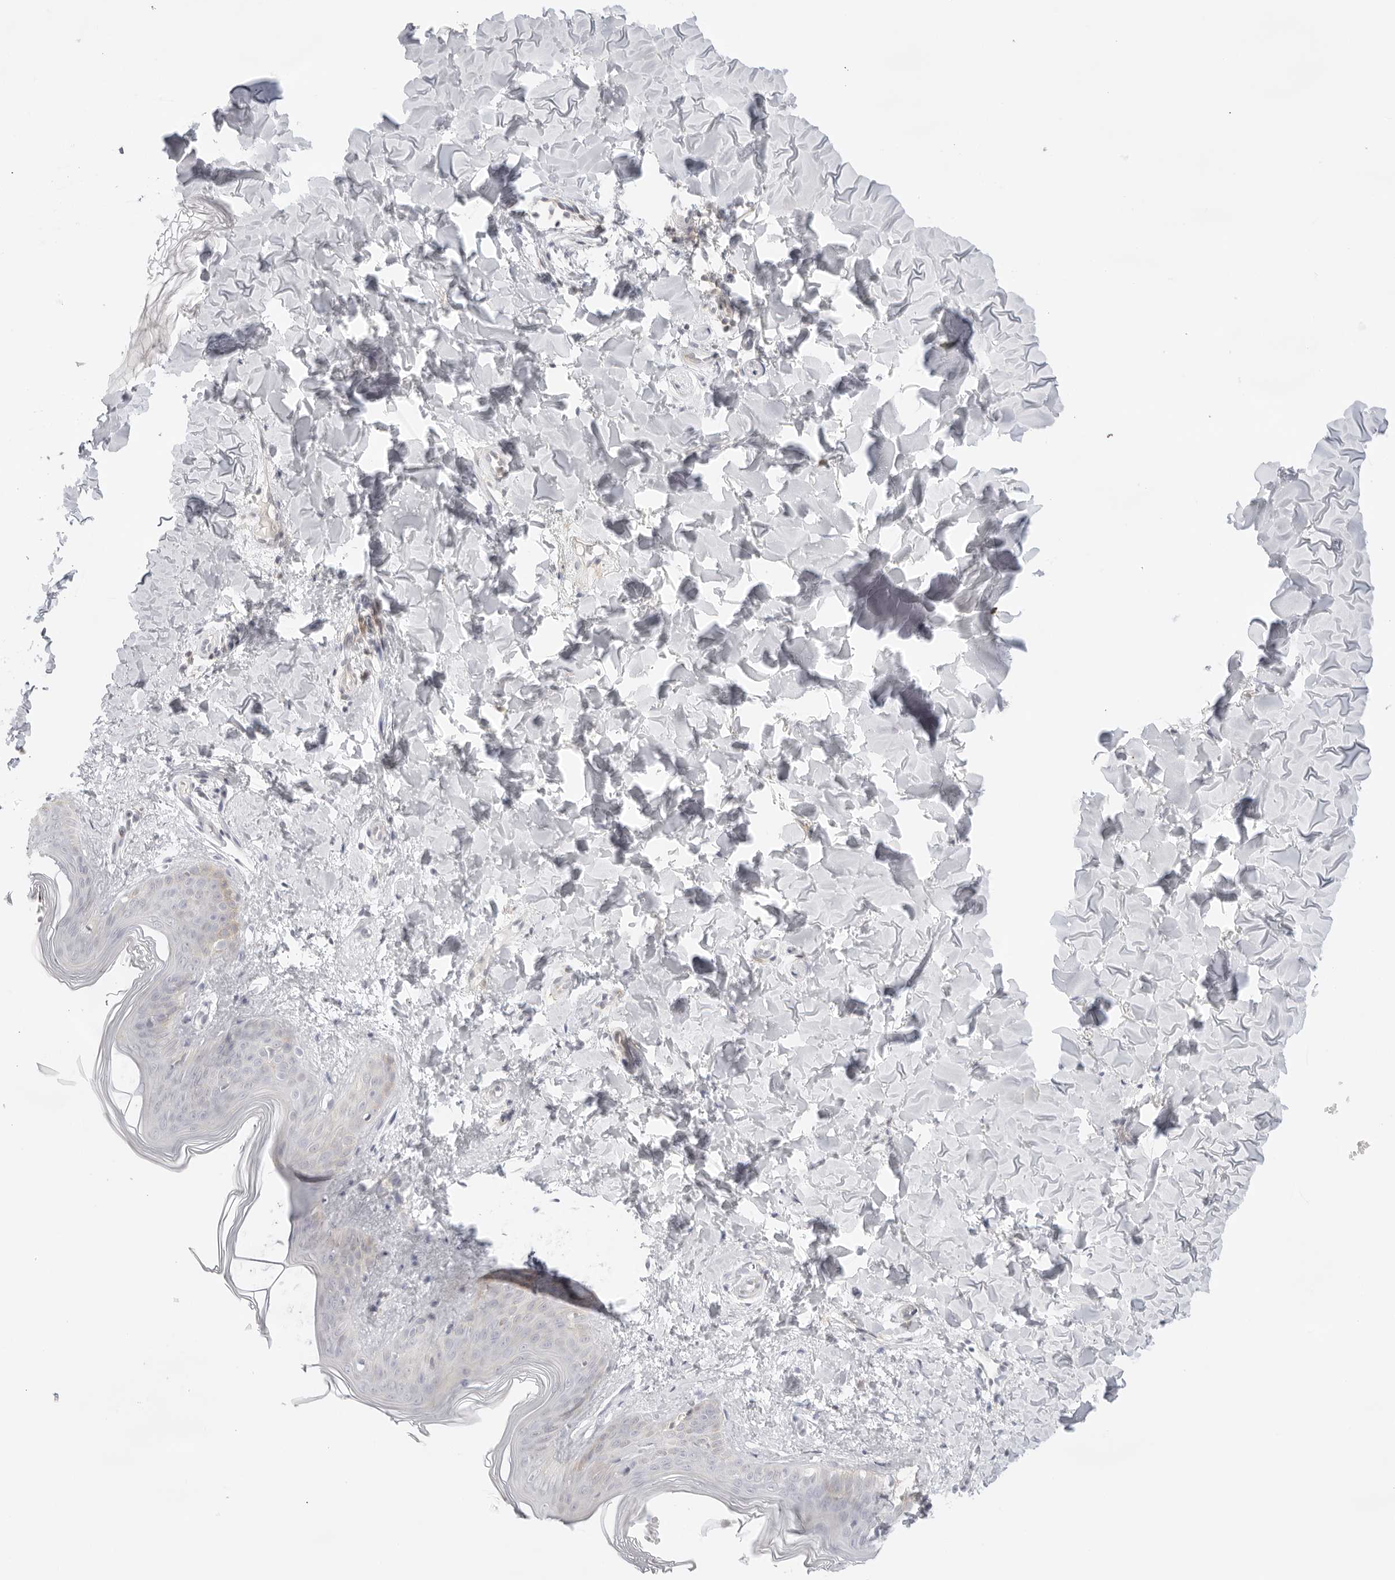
{"staining": {"intensity": "negative", "quantity": "none", "location": "none"}, "tissue": "skin", "cell_type": "Fibroblasts", "image_type": "normal", "snomed": [{"axis": "morphology", "description": "Normal tissue, NOS"}, {"axis": "topography", "description": "Skin"}], "caption": "Fibroblasts show no significant protein staining in benign skin. (Stains: DAB immunohistochemistry with hematoxylin counter stain, Microscopy: brightfield microscopy at high magnification).", "gene": "TNFRSF14", "patient": {"sex": "female", "age": 17}}